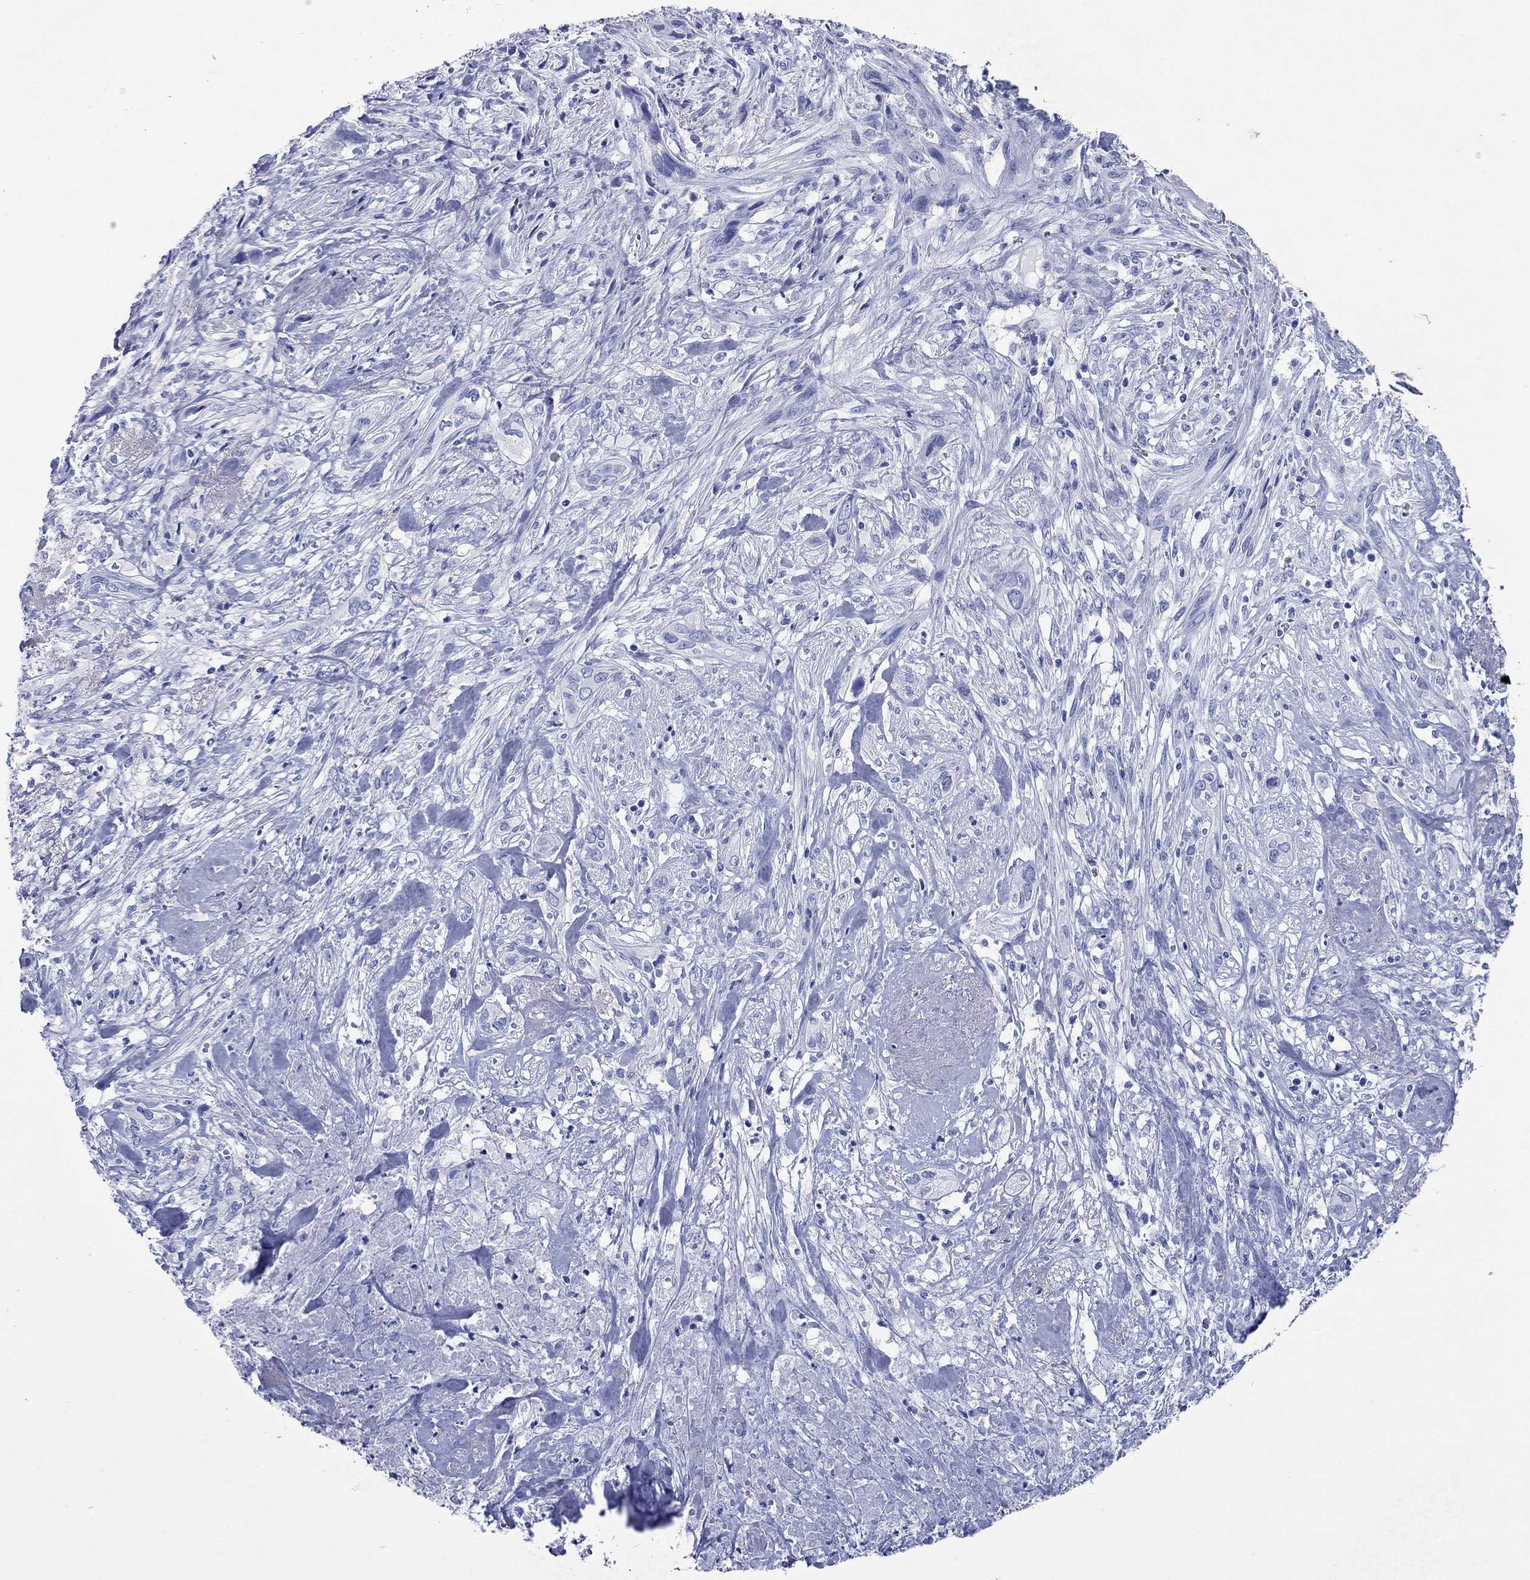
{"staining": {"intensity": "negative", "quantity": "none", "location": "none"}, "tissue": "cervical cancer", "cell_type": "Tumor cells", "image_type": "cancer", "snomed": [{"axis": "morphology", "description": "Squamous cell carcinoma, NOS"}, {"axis": "topography", "description": "Cervix"}], "caption": "Cervical squamous cell carcinoma was stained to show a protein in brown. There is no significant staining in tumor cells.", "gene": "ATP4A", "patient": {"sex": "female", "age": 57}}